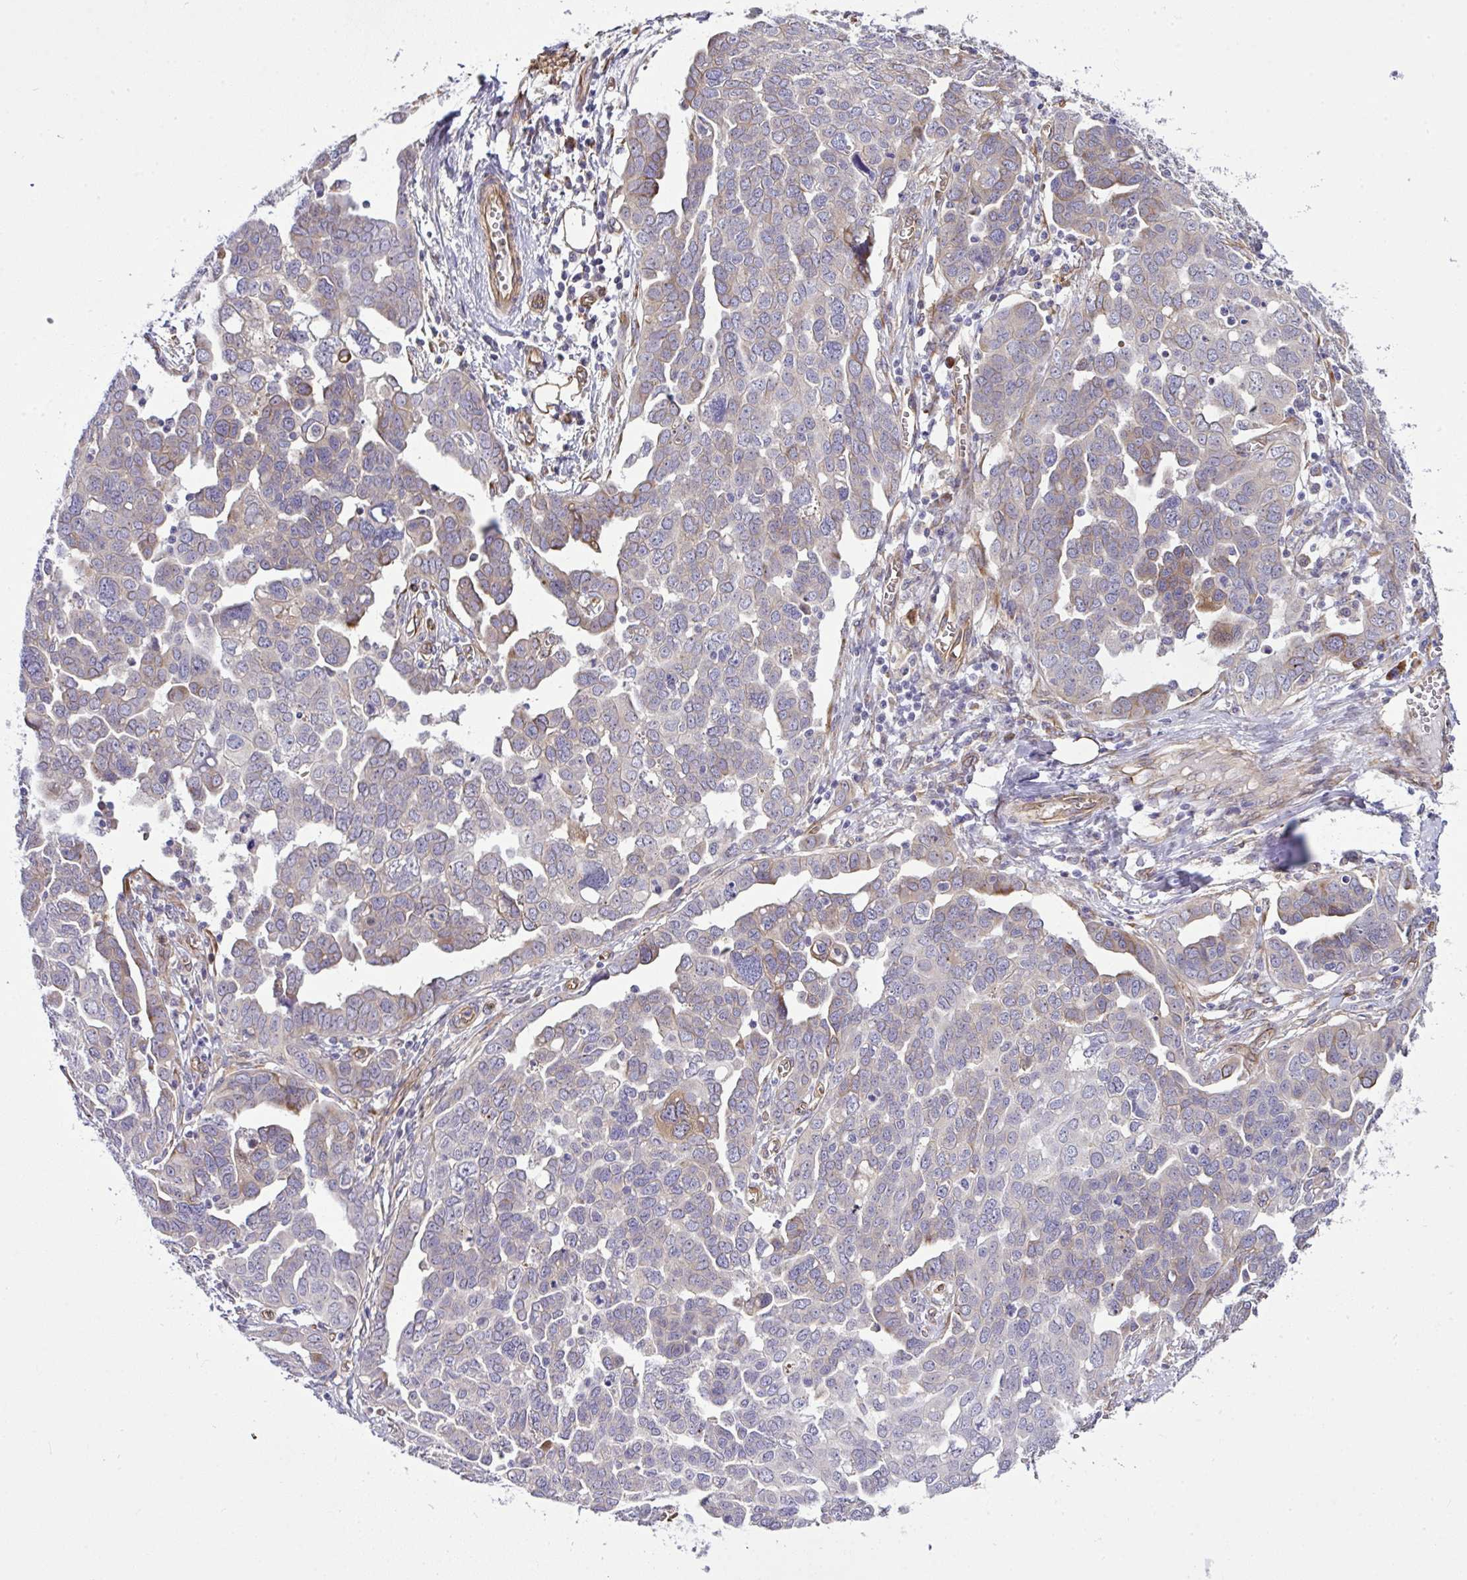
{"staining": {"intensity": "weak", "quantity": "<25%", "location": "cytoplasmic/membranous"}, "tissue": "ovarian cancer", "cell_type": "Tumor cells", "image_type": "cancer", "snomed": [{"axis": "morphology", "description": "Cystadenocarcinoma, serous, NOS"}, {"axis": "topography", "description": "Ovary"}], "caption": "This is an immunohistochemistry image of human ovarian cancer (serous cystadenocarcinoma). There is no expression in tumor cells.", "gene": "RSKR", "patient": {"sex": "female", "age": 59}}